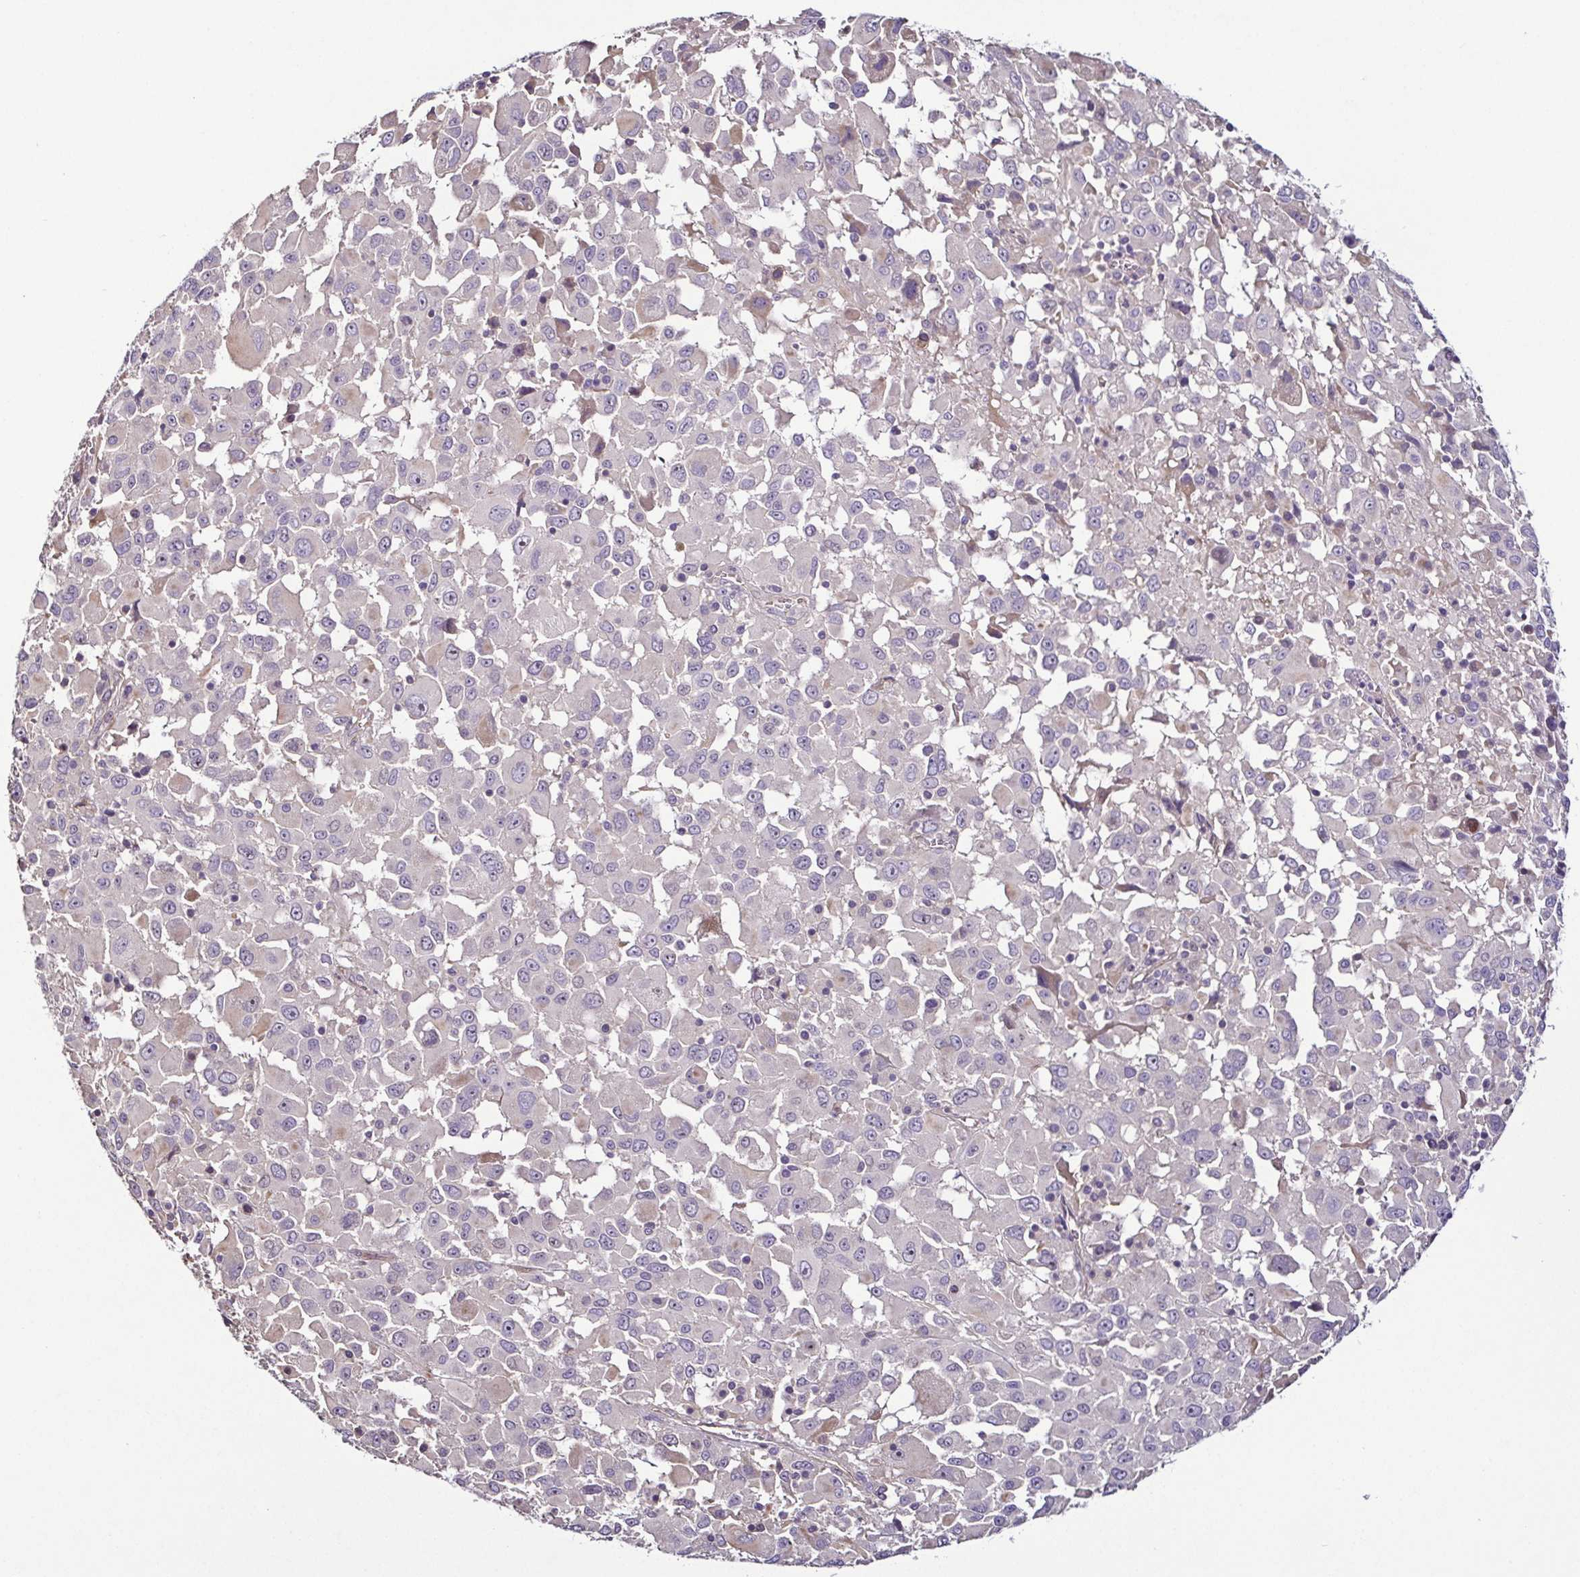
{"staining": {"intensity": "negative", "quantity": "none", "location": "none"}, "tissue": "melanoma", "cell_type": "Tumor cells", "image_type": "cancer", "snomed": [{"axis": "morphology", "description": "Malignant melanoma, Metastatic site"}, {"axis": "topography", "description": "Soft tissue"}], "caption": "A high-resolution image shows IHC staining of melanoma, which exhibits no significant expression in tumor cells.", "gene": "LMOD2", "patient": {"sex": "male", "age": 50}}